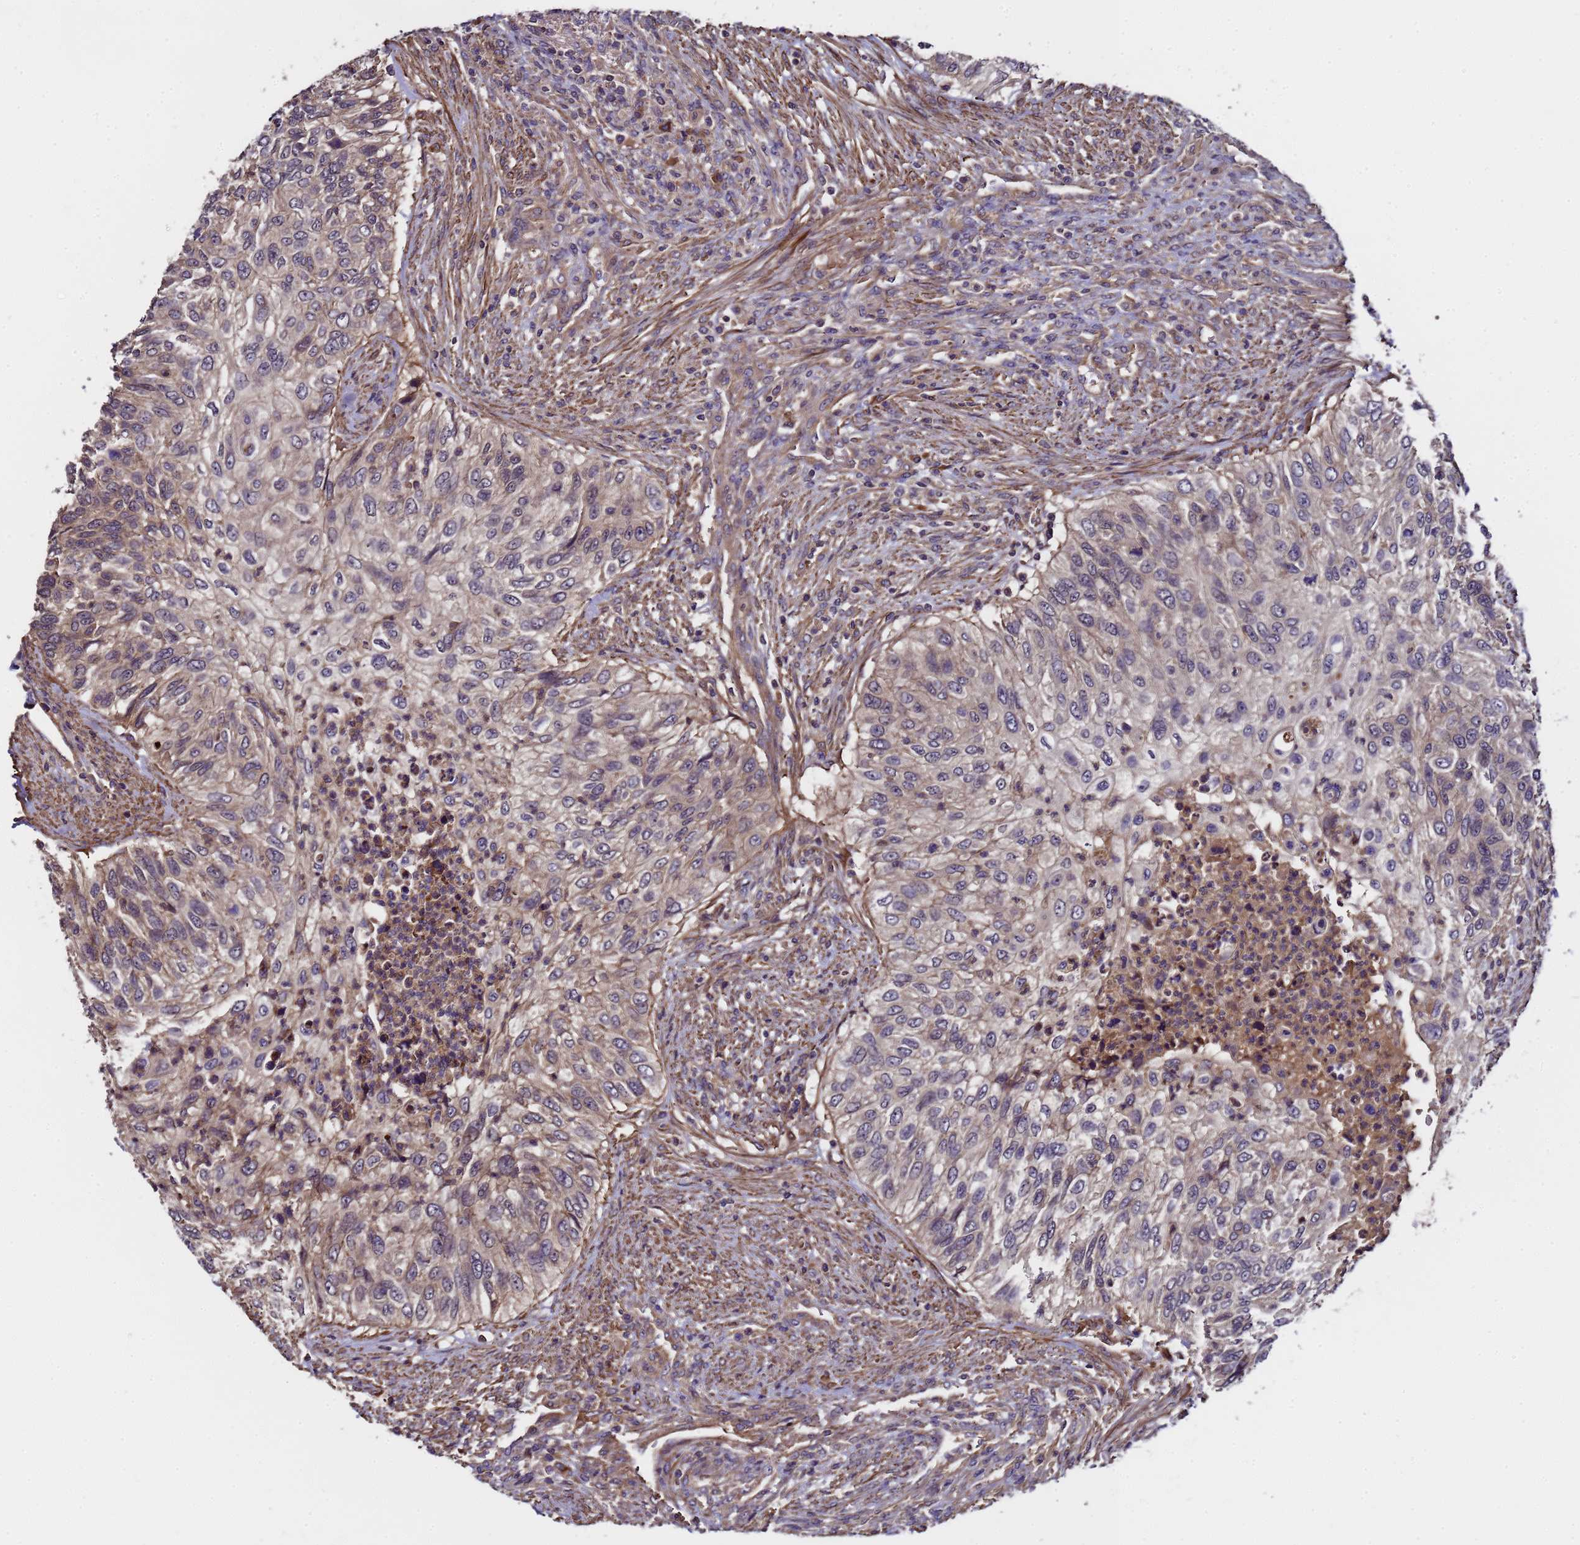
{"staining": {"intensity": "weak", "quantity": "25%-75%", "location": "cytoplasmic/membranous"}, "tissue": "urothelial cancer", "cell_type": "Tumor cells", "image_type": "cancer", "snomed": [{"axis": "morphology", "description": "Urothelial carcinoma, High grade"}, {"axis": "topography", "description": "Urinary bladder"}], "caption": "A histopathology image of human urothelial carcinoma (high-grade) stained for a protein reveals weak cytoplasmic/membranous brown staining in tumor cells.", "gene": "GSTCD", "patient": {"sex": "female", "age": 60}}